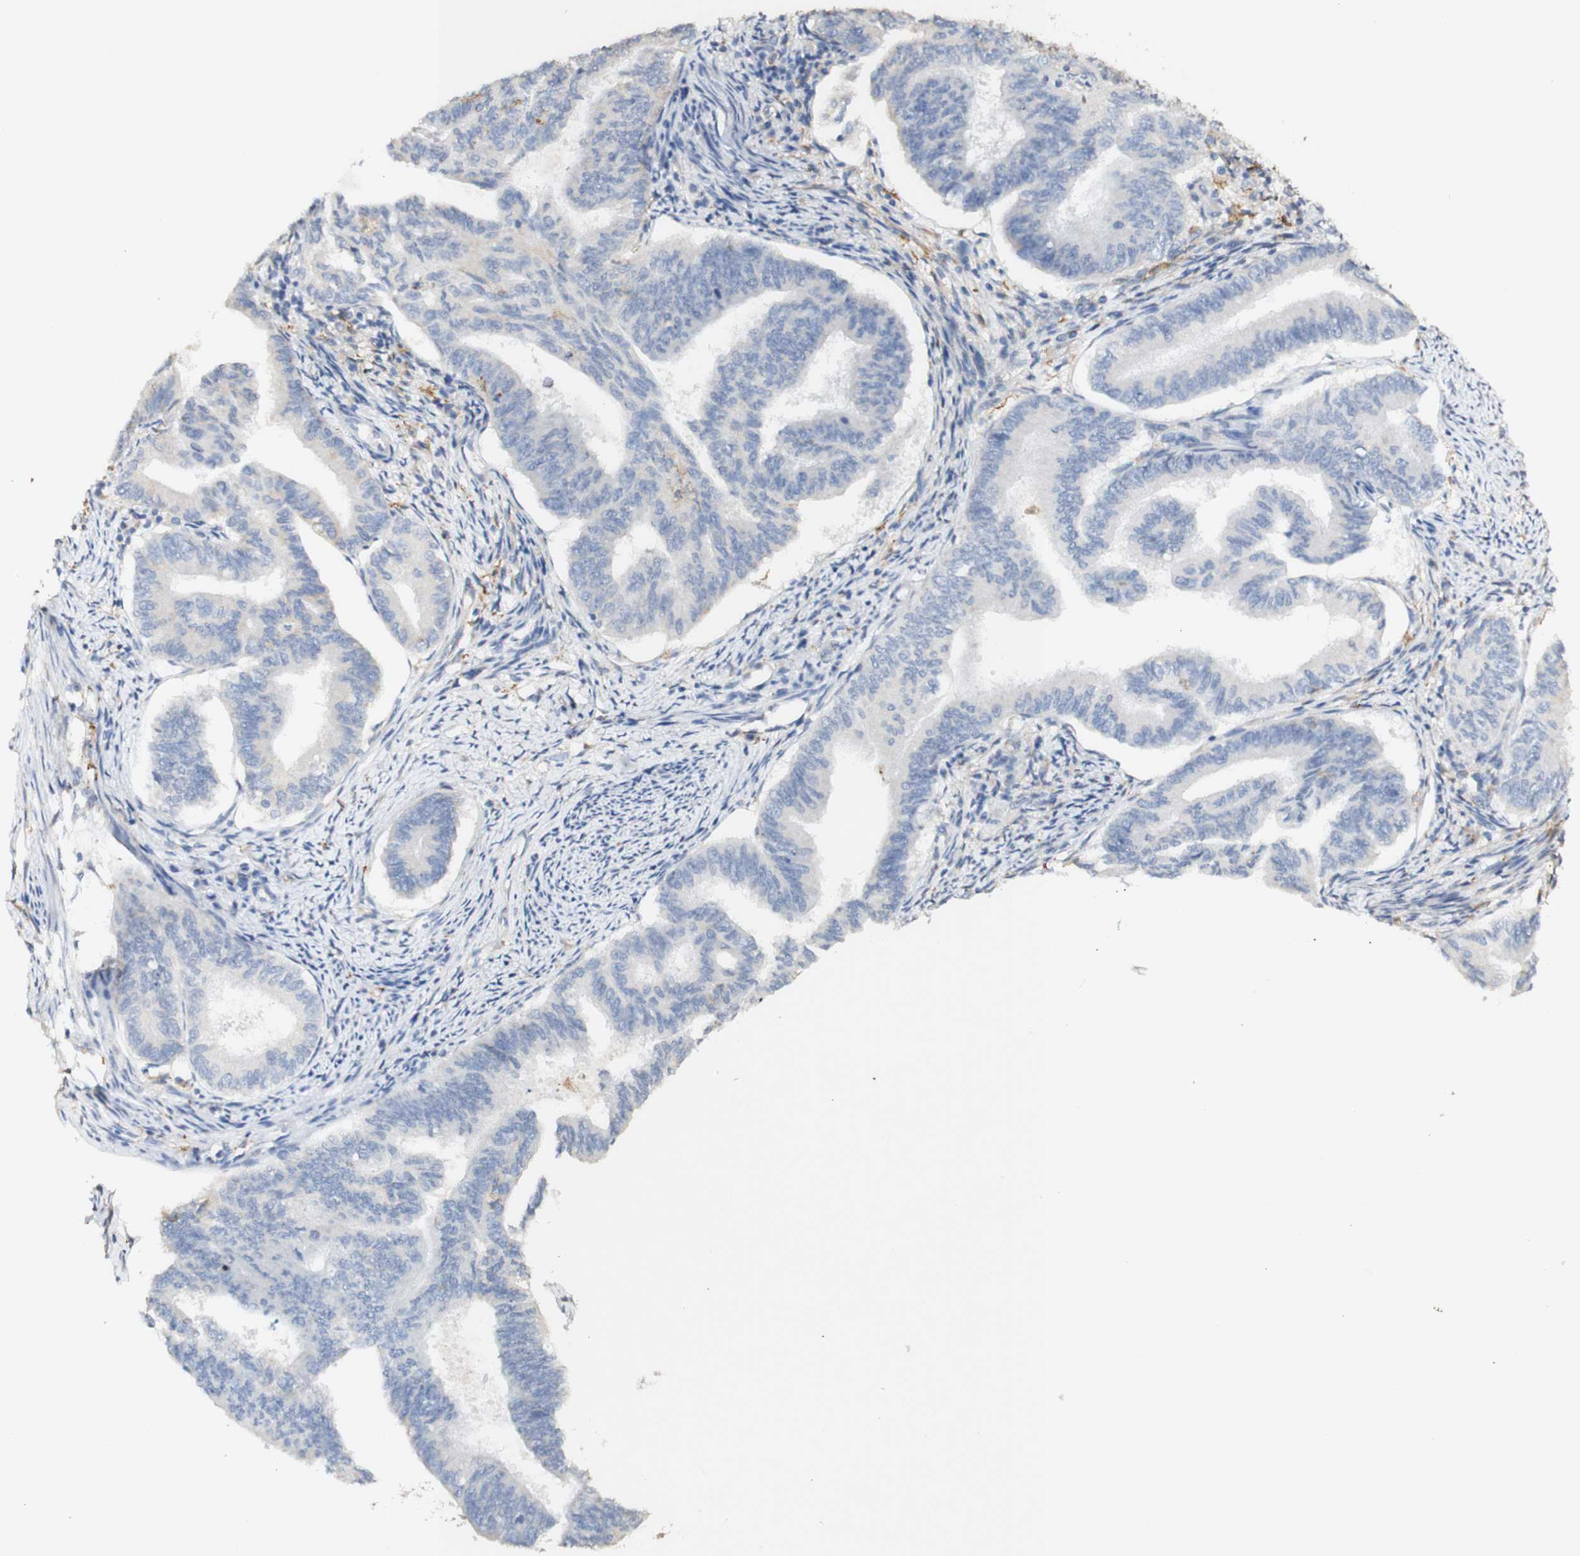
{"staining": {"intensity": "negative", "quantity": "none", "location": "none"}, "tissue": "endometrial cancer", "cell_type": "Tumor cells", "image_type": "cancer", "snomed": [{"axis": "morphology", "description": "Adenocarcinoma, NOS"}, {"axis": "topography", "description": "Endometrium"}], "caption": "The histopathology image shows no significant positivity in tumor cells of endometrial adenocarcinoma. Nuclei are stained in blue.", "gene": "FCGRT", "patient": {"sex": "female", "age": 86}}